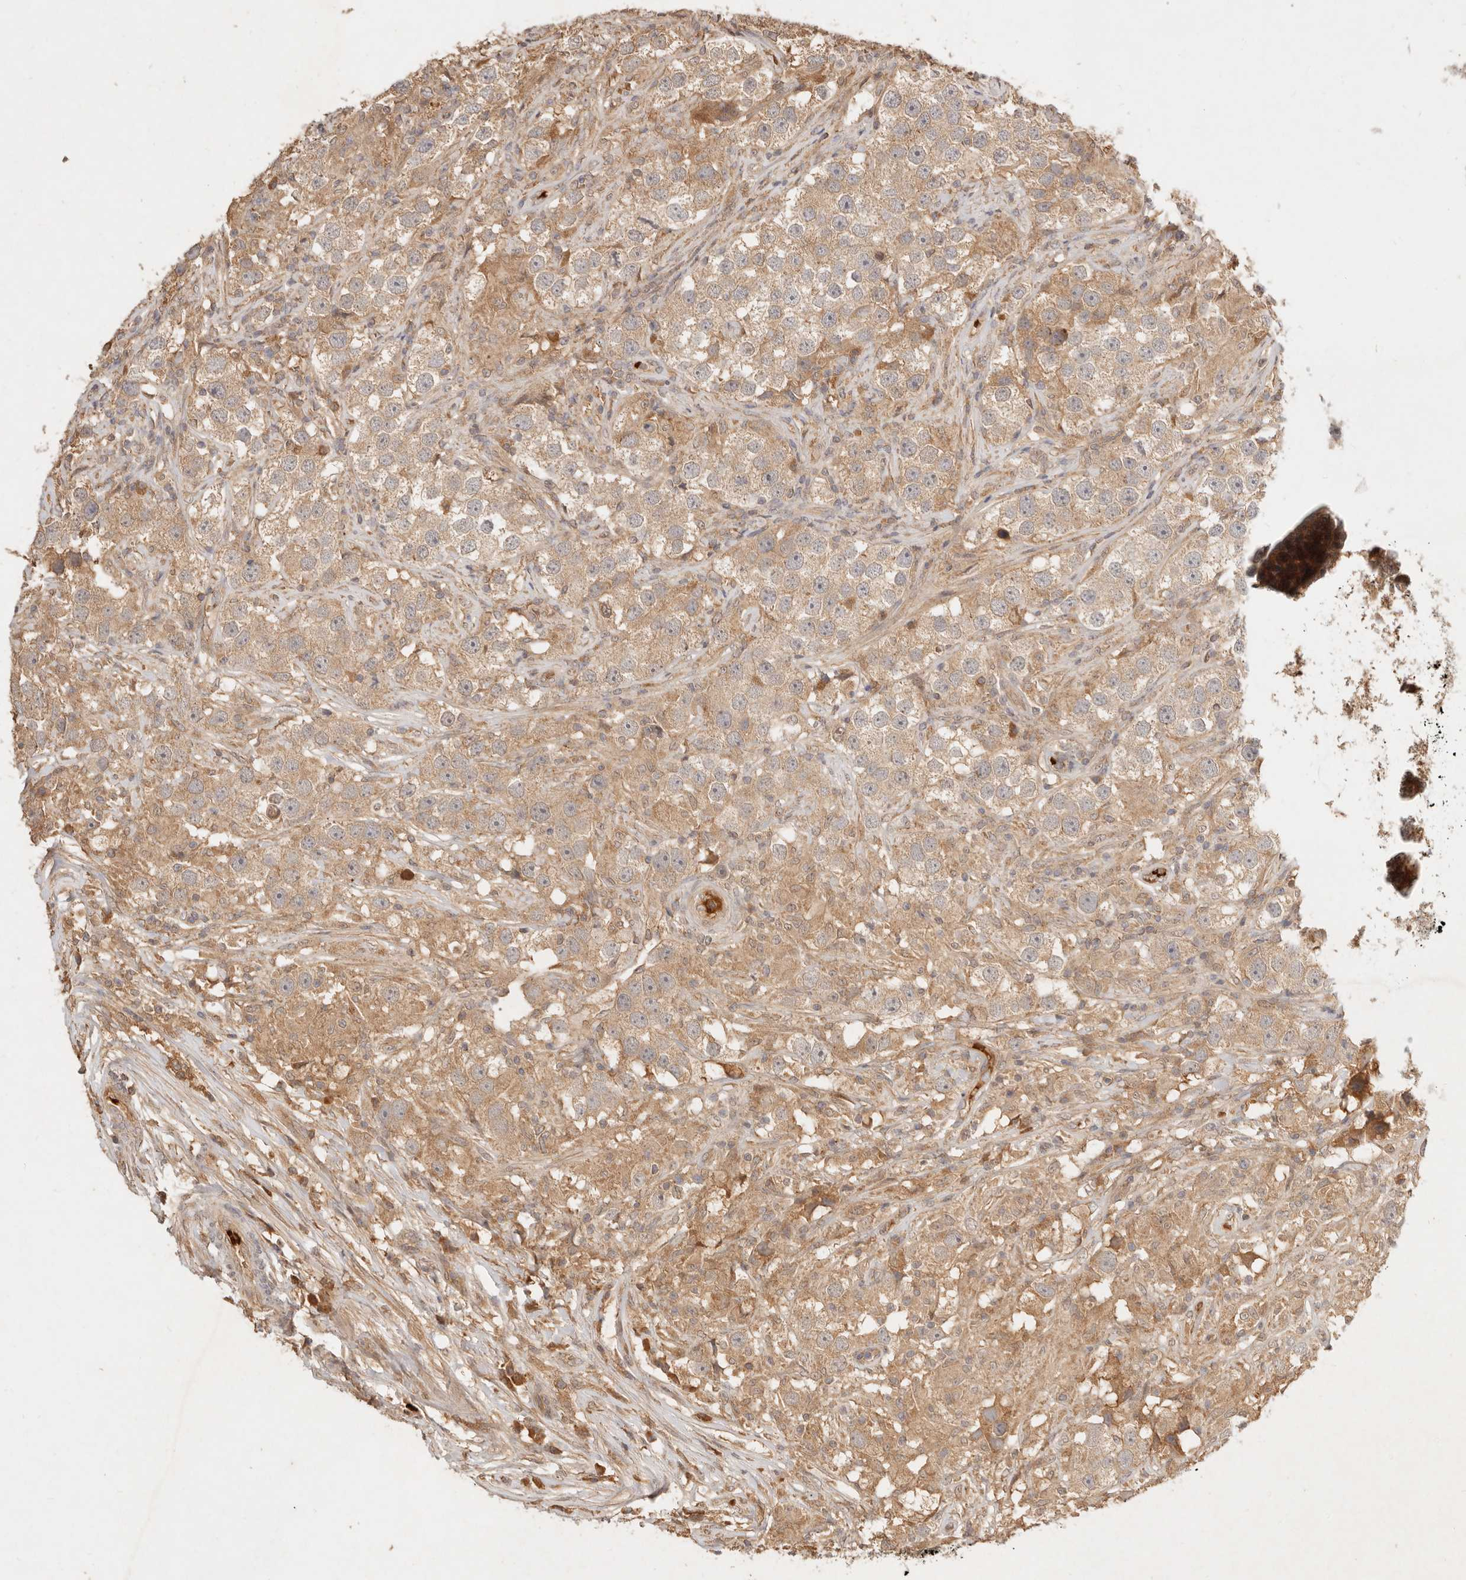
{"staining": {"intensity": "moderate", "quantity": ">75%", "location": "cytoplasmic/membranous"}, "tissue": "testis cancer", "cell_type": "Tumor cells", "image_type": "cancer", "snomed": [{"axis": "morphology", "description": "Seminoma, NOS"}, {"axis": "topography", "description": "Testis"}], "caption": "High-magnification brightfield microscopy of testis cancer (seminoma) stained with DAB (3,3'-diaminobenzidine) (brown) and counterstained with hematoxylin (blue). tumor cells exhibit moderate cytoplasmic/membranous positivity is present in about>75% of cells. The staining was performed using DAB (3,3'-diaminobenzidine), with brown indicating positive protein expression. Nuclei are stained blue with hematoxylin.", "gene": "FREM2", "patient": {"sex": "male", "age": 49}}